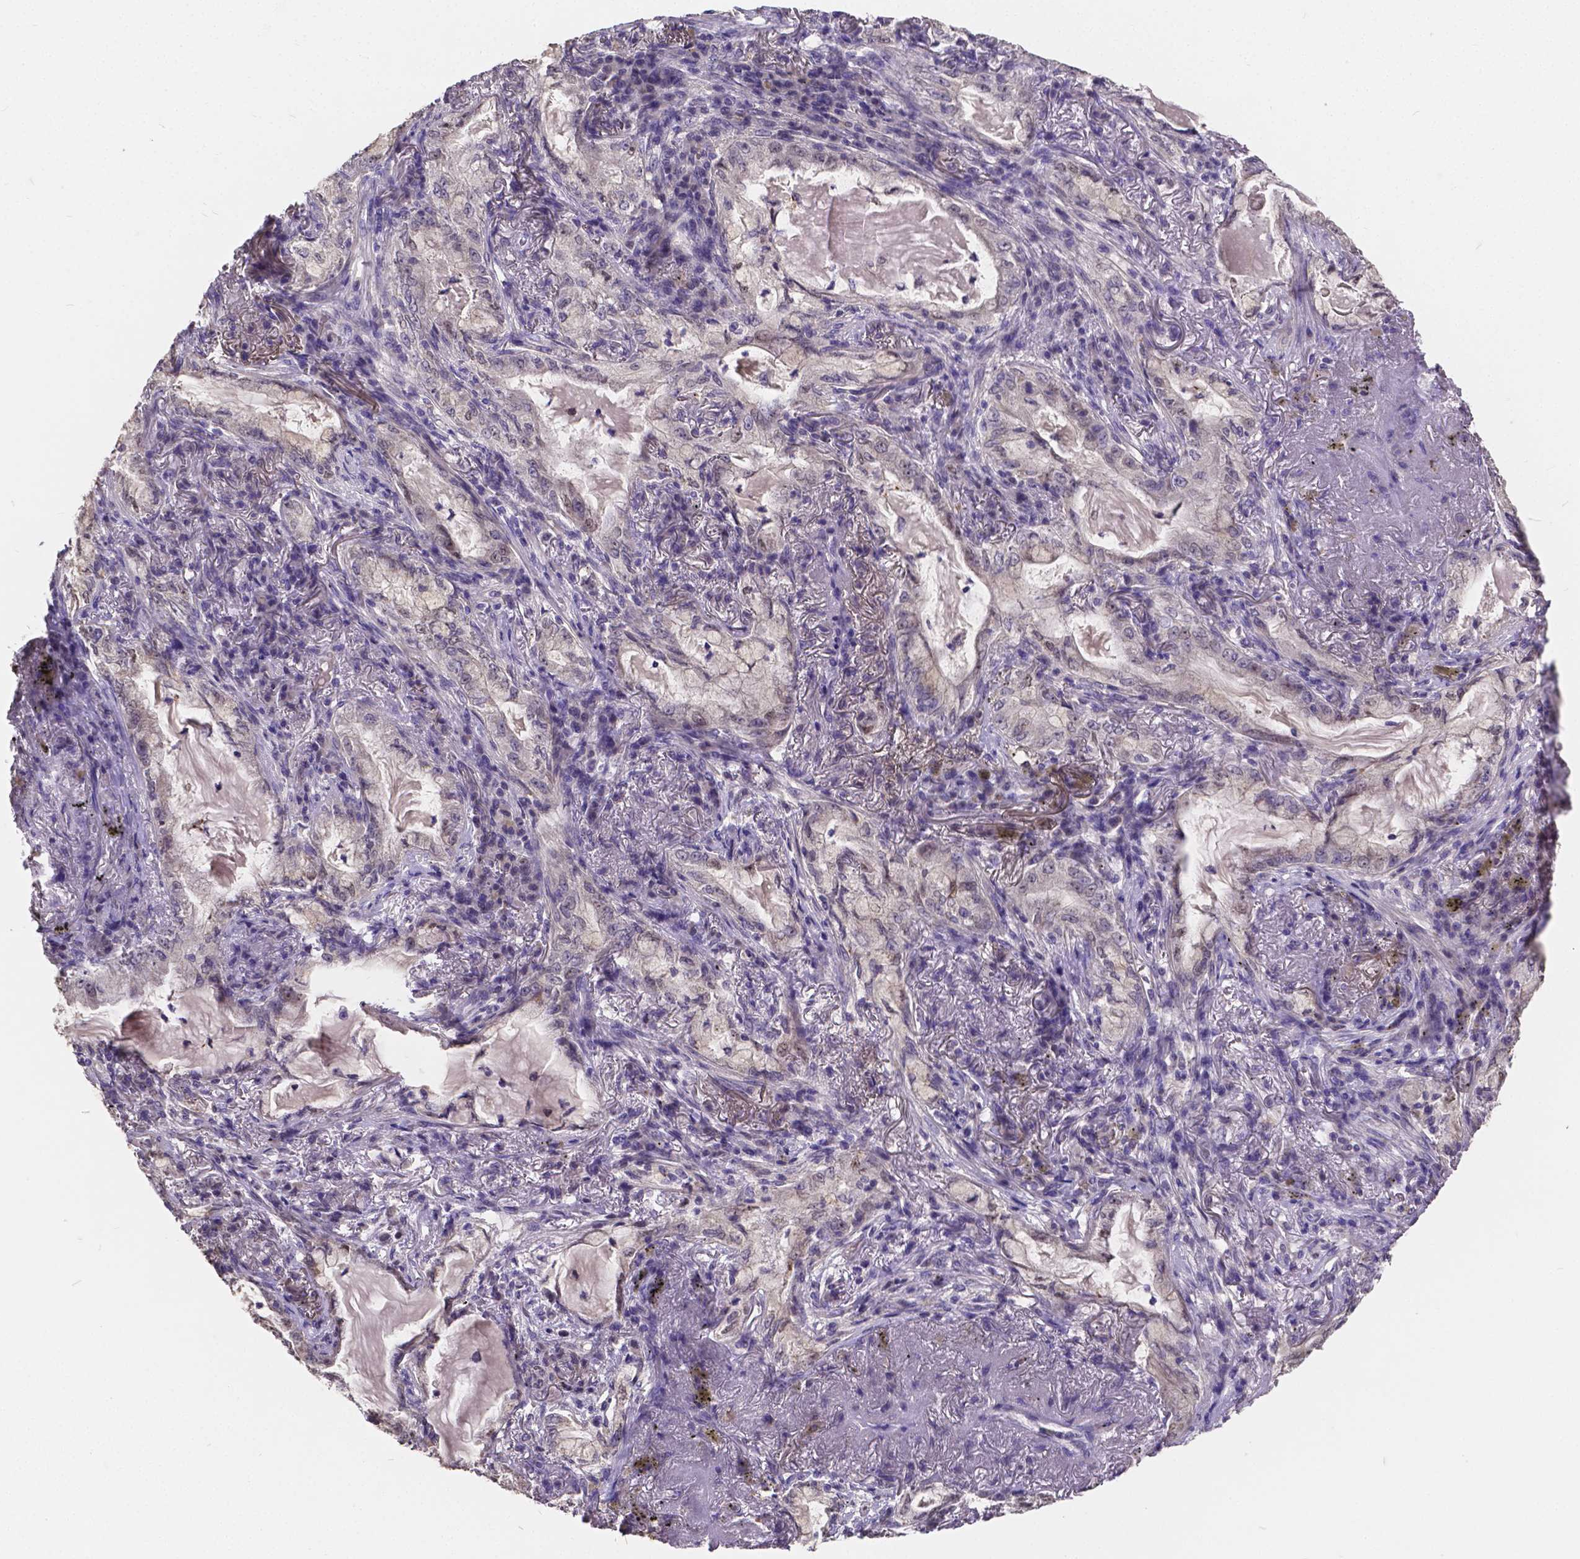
{"staining": {"intensity": "negative", "quantity": "none", "location": "none"}, "tissue": "lung cancer", "cell_type": "Tumor cells", "image_type": "cancer", "snomed": [{"axis": "morphology", "description": "Adenocarcinoma, NOS"}, {"axis": "topography", "description": "Lung"}], "caption": "DAB immunohistochemical staining of lung adenocarcinoma demonstrates no significant expression in tumor cells. (Immunohistochemistry, brightfield microscopy, high magnification).", "gene": "CTNNA2", "patient": {"sex": "female", "age": 73}}